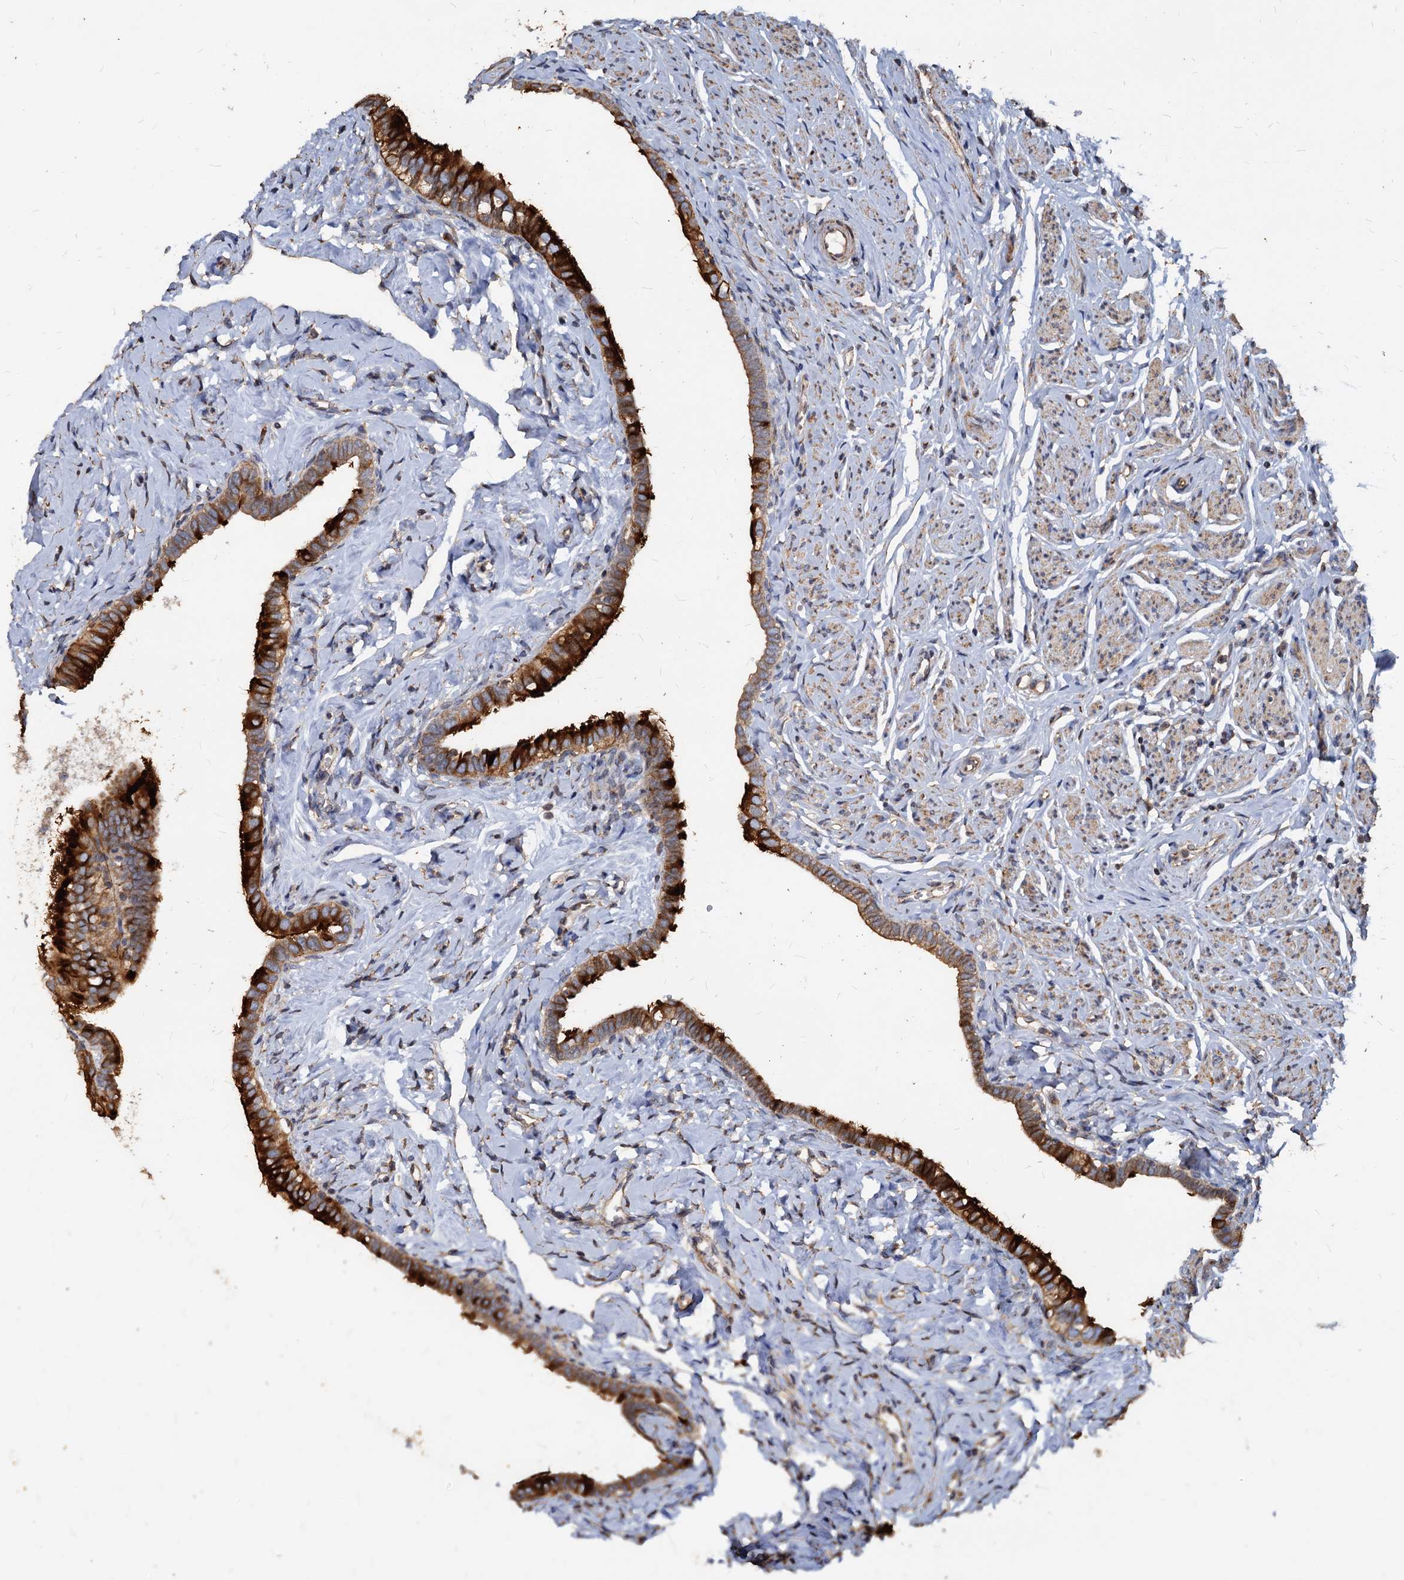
{"staining": {"intensity": "strong", "quantity": "25%-75%", "location": "cytoplasmic/membranous"}, "tissue": "fallopian tube", "cell_type": "Glandular cells", "image_type": "normal", "snomed": [{"axis": "morphology", "description": "Normal tissue, NOS"}, {"axis": "topography", "description": "Fallopian tube"}], "caption": "About 25%-75% of glandular cells in unremarkable fallopian tube demonstrate strong cytoplasmic/membranous protein staining as visualized by brown immunohistochemical staining.", "gene": "DEPDC4", "patient": {"sex": "female", "age": 66}}